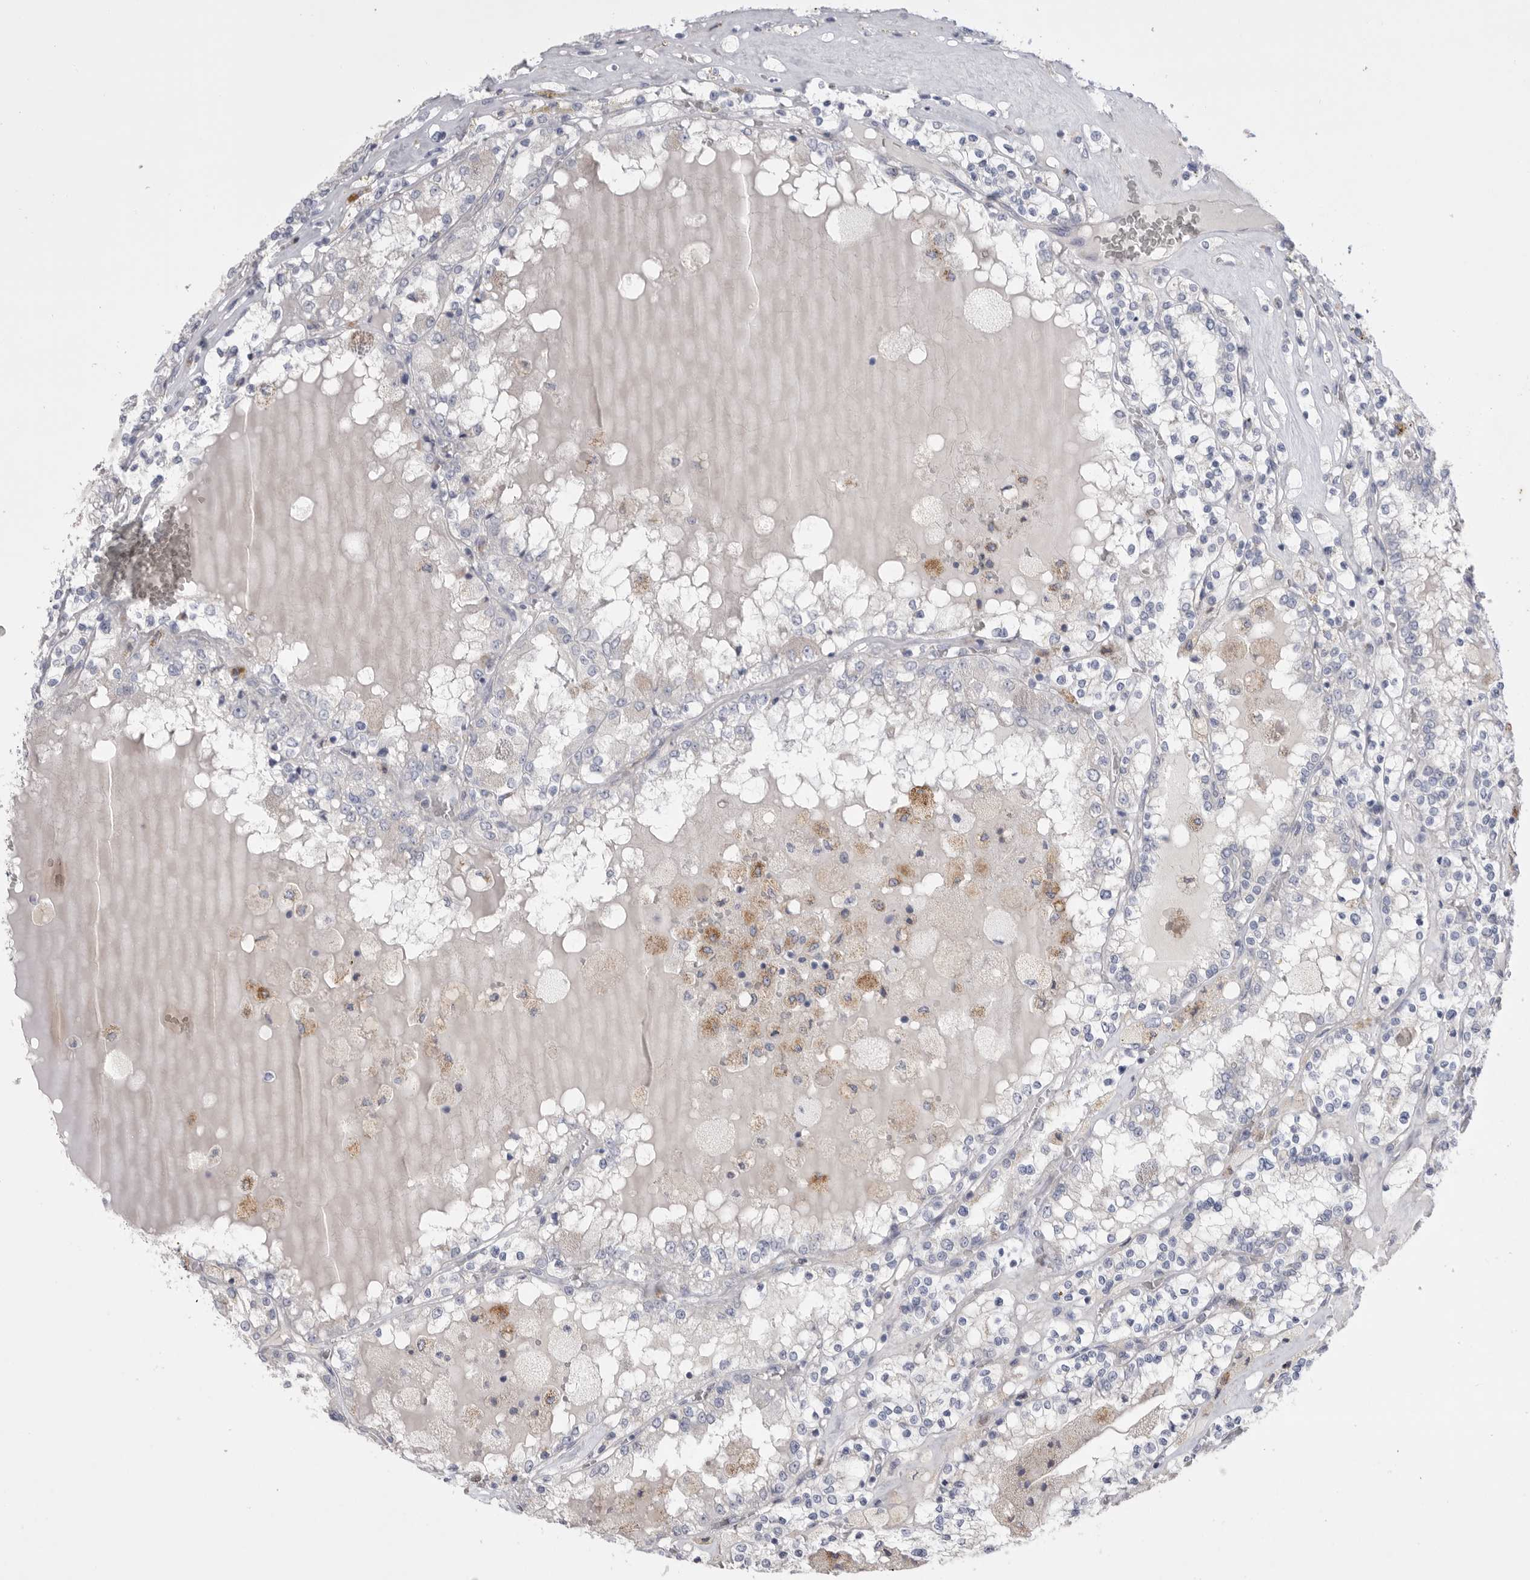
{"staining": {"intensity": "negative", "quantity": "none", "location": "none"}, "tissue": "renal cancer", "cell_type": "Tumor cells", "image_type": "cancer", "snomed": [{"axis": "morphology", "description": "Adenocarcinoma, NOS"}, {"axis": "topography", "description": "Kidney"}], "caption": "Protein analysis of renal cancer reveals no significant positivity in tumor cells.", "gene": "CCDC126", "patient": {"sex": "female", "age": 56}}